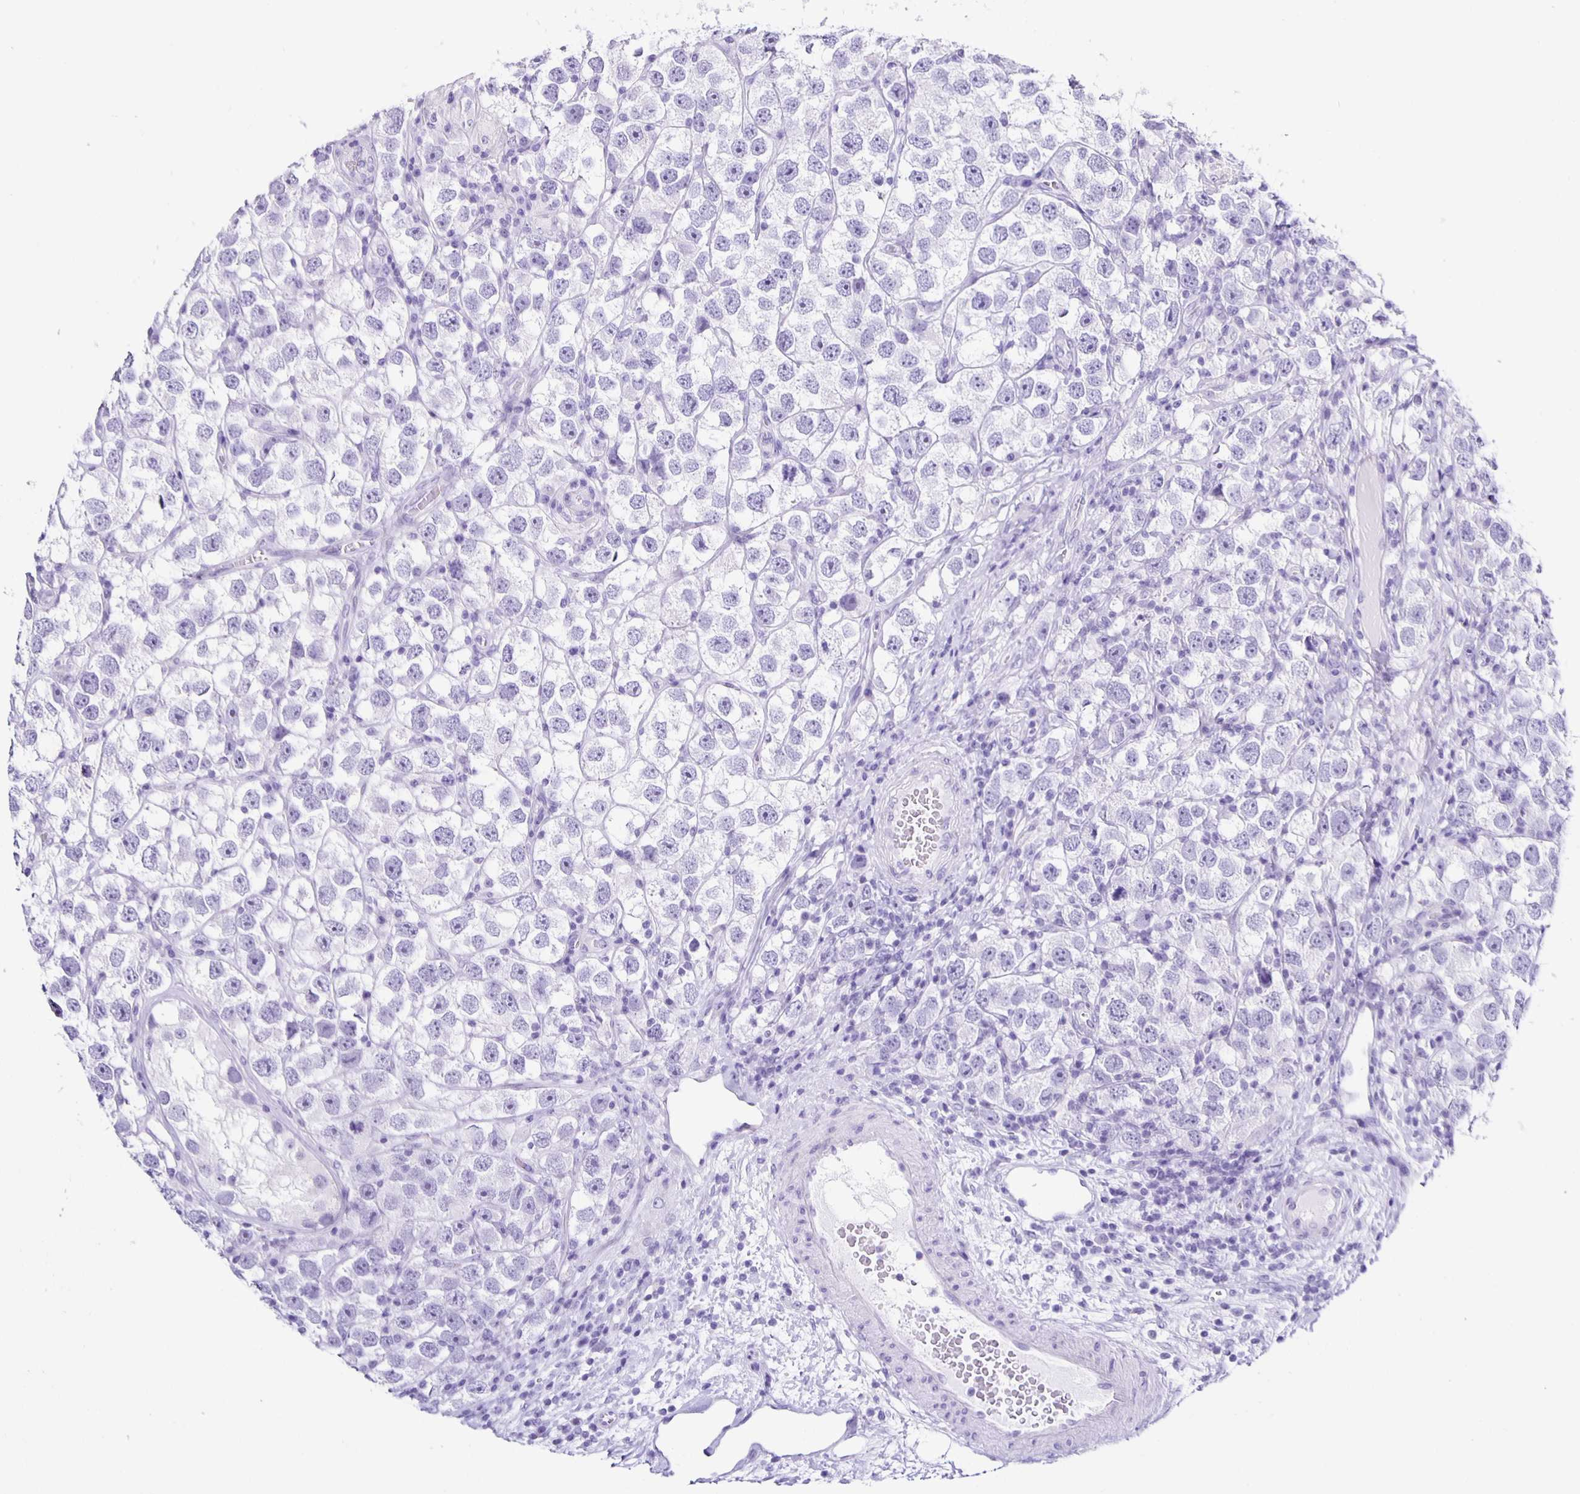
{"staining": {"intensity": "negative", "quantity": "none", "location": "none"}, "tissue": "testis cancer", "cell_type": "Tumor cells", "image_type": "cancer", "snomed": [{"axis": "morphology", "description": "Seminoma, NOS"}, {"axis": "topography", "description": "Testis"}], "caption": "Tumor cells show no significant staining in testis cancer.", "gene": "AQP6", "patient": {"sex": "male", "age": 26}}